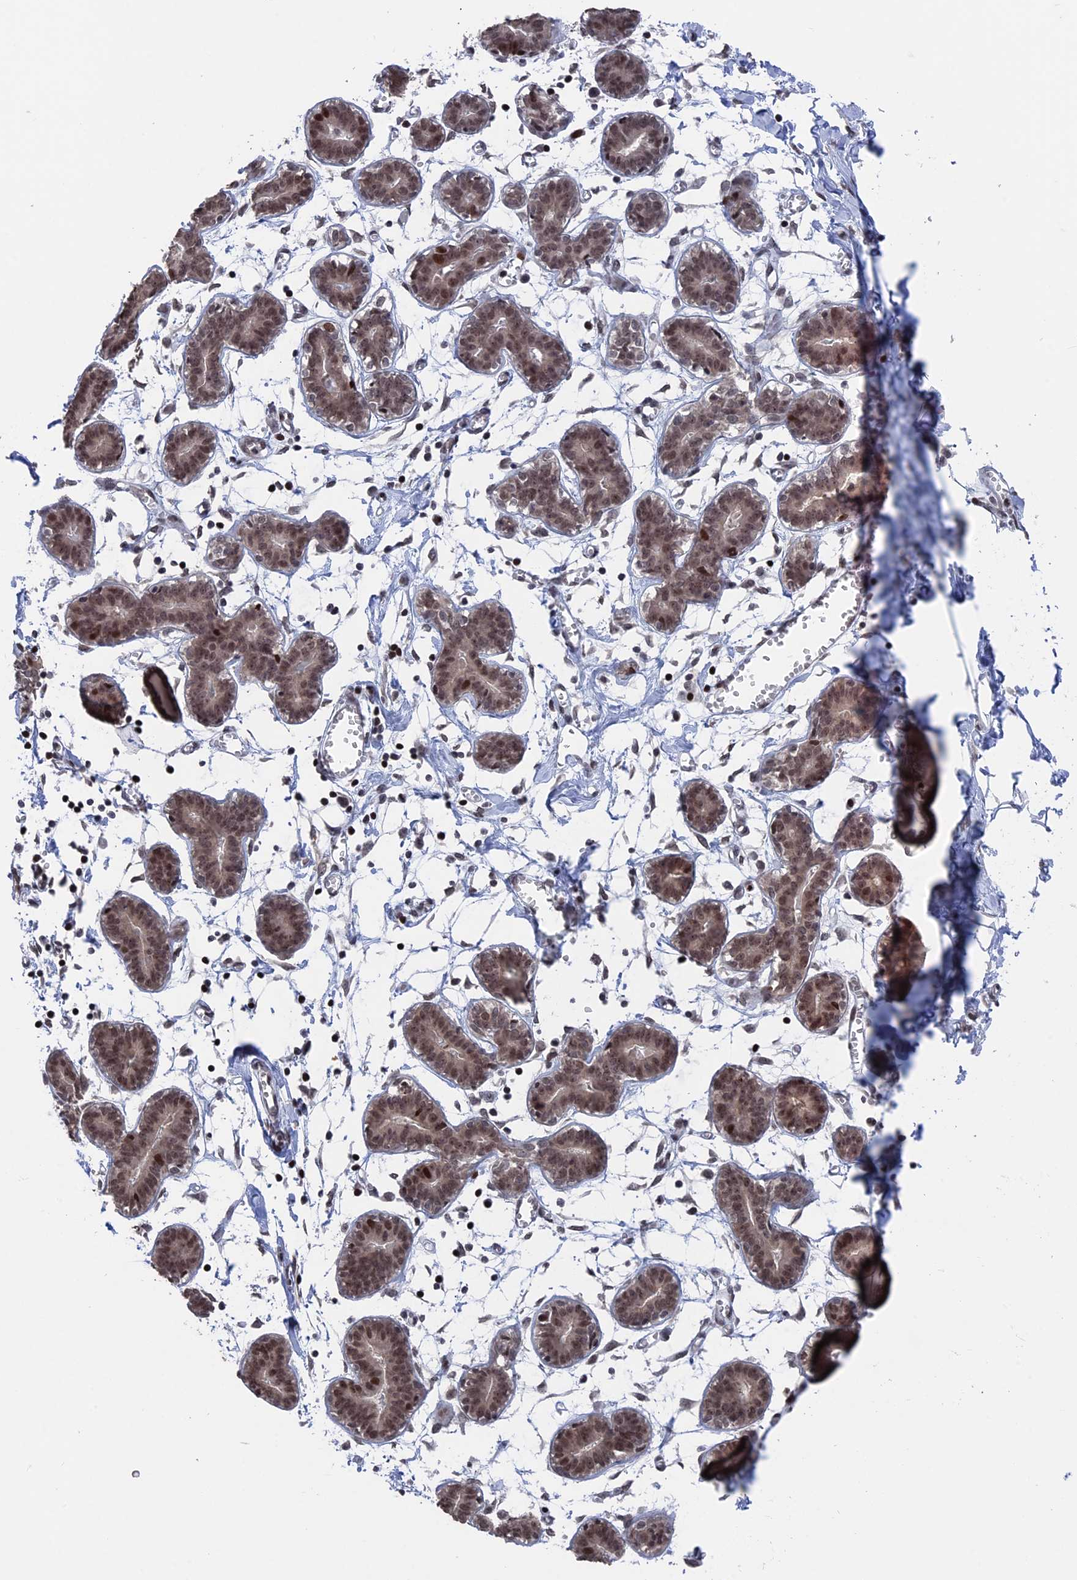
{"staining": {"intensity": "moderate", "quantity": "25%-75%", "location": "nuclear"}, "tissue": "breast", "cell_type": "Adipocytes", "image_type": "normal", "snomed": [{"axis": "morphology", "description": "Normal tissue, NOS"}, {"axis": "topography", "description": "Breast"}], "caption": "Immunohistochemistry staining of normal breast, which exhibits medium levels of moderate nuclear staining in approximately 25%-75% of adipocytes indicating moderate nuclear protein positivity. The staining was performed using DAB (3,3'-diaminobenzidine) (brown) for protein detection and nuclei were counterstained in hematoxylin (blue).", "gene": "NR2C2AP", "patient": {"sex": "female", "age": 27}}